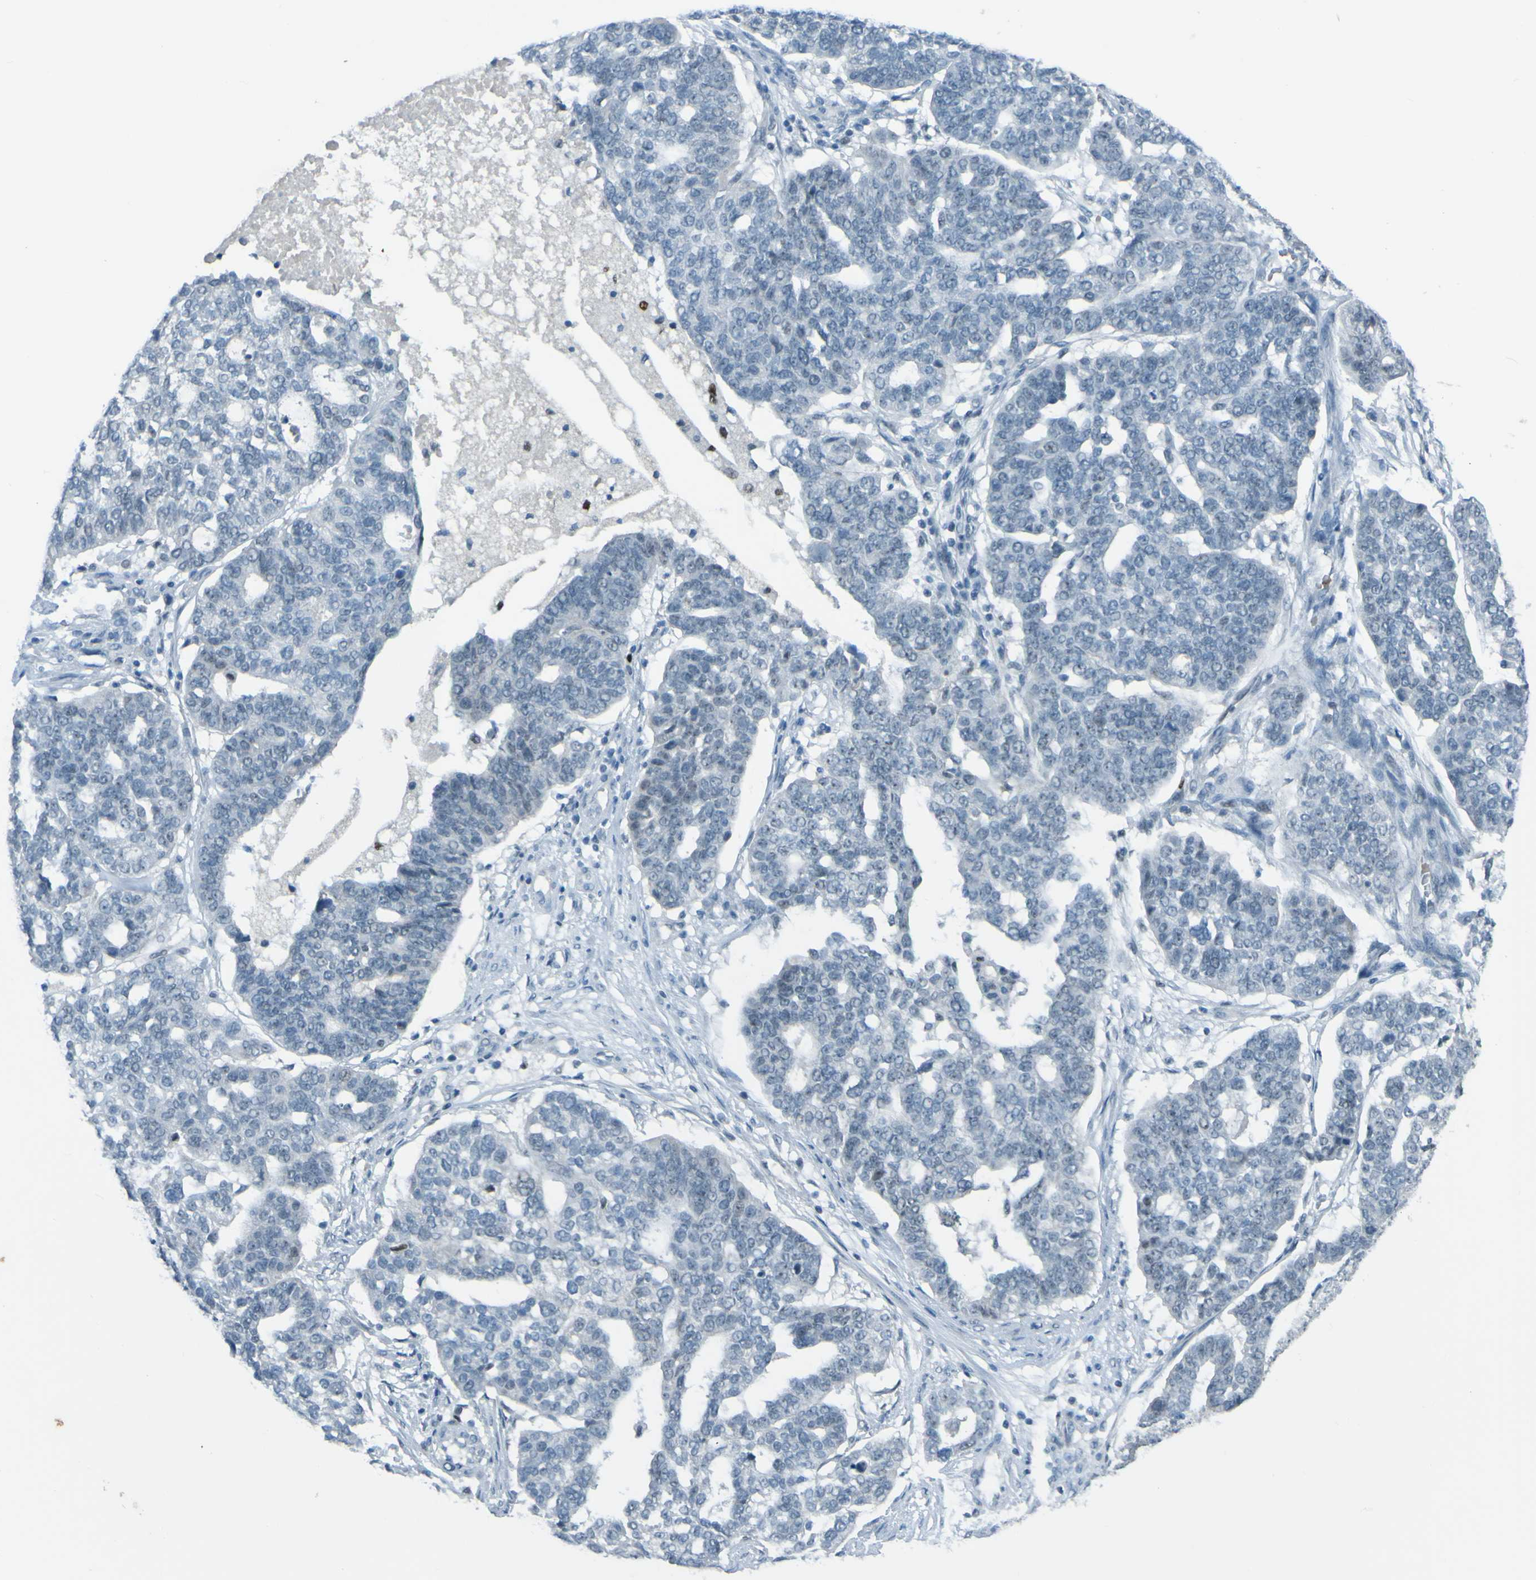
{"staining": {"intensity": "negative", "quantity": "none", "location": "none"}, "tissue": "ovarian cancer", "cell_type": "Tumor cells", "image_type": "cancer", "snomed": [{"axis": "morphology", "description": "Cystadenocarcinoma, serous, NOS"}, {"axis": "topography", "description": "Ovary"}], "caption": "Immunohistochemistry micrograph of human serous cystadenocarcinoma (ovarian) stained for a protein (brown), which demonstrates no positivity in tumor cells.", "gene": "USP36", "patient": {"sex": "female", "age": 59}}